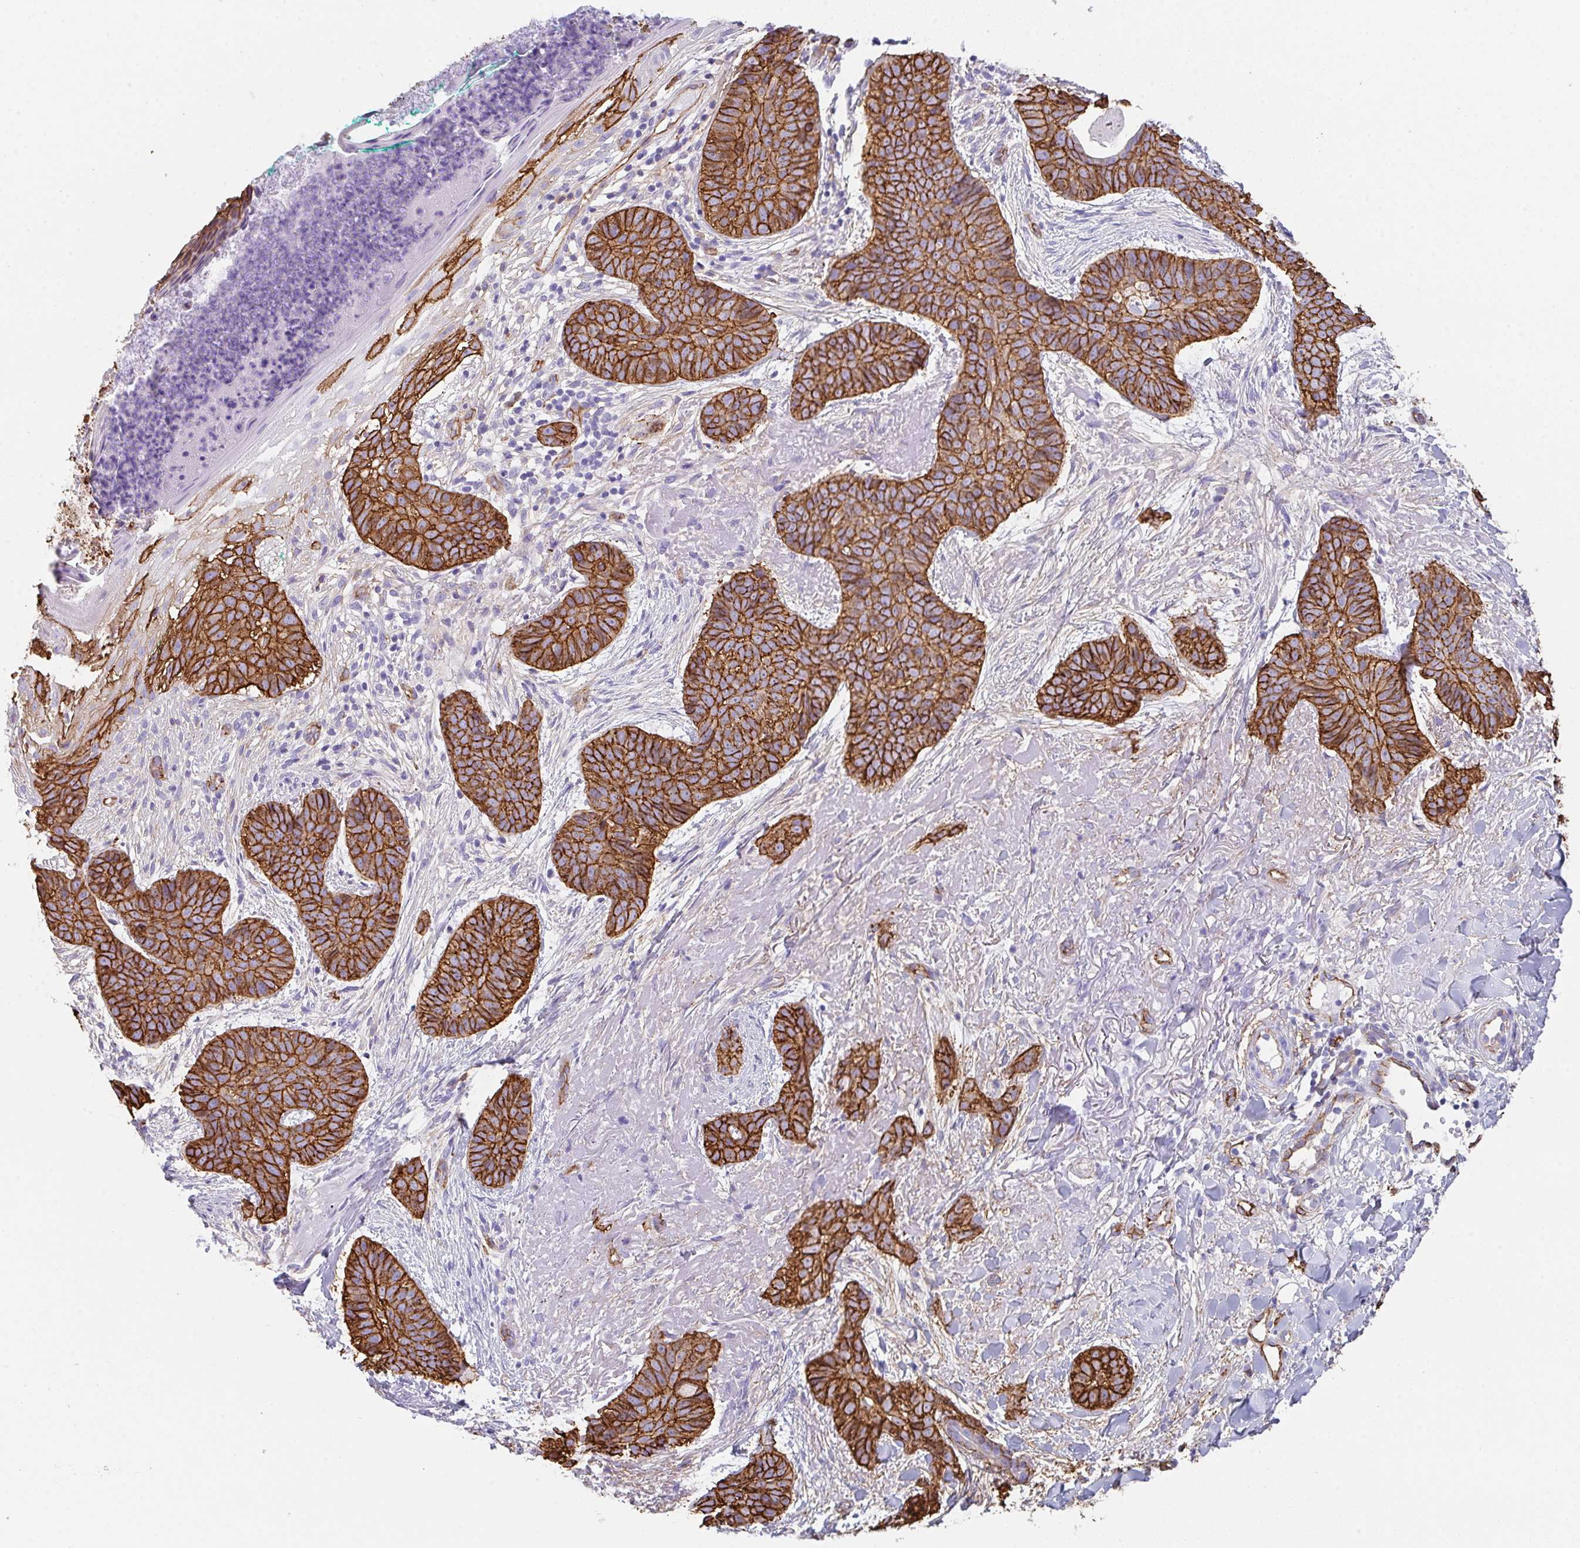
{"staining": {"intensity": "strong", "quantity": ">75%", "location": "cytoplasmic/membranous"}, "tissue": "skin cancer", "cell_type": "Tumor cells", "image_type": "cancer", "snomed": [{"axis": "morphology", "description": "Basal cell carcinoma"}, {"axis": "topography", "description": "Skin"}, {"axis": "topography", "description": "Skin of face"}, {"axis": "topography", "description": "Skin of nose"}], "caption": "Strong cytoplasmic/membranous expression is present in about >75% of tumor cells in skin basal cell carcinoma.", "gene": "DBN1", "patient": {"sex": "female", "age": 86}}